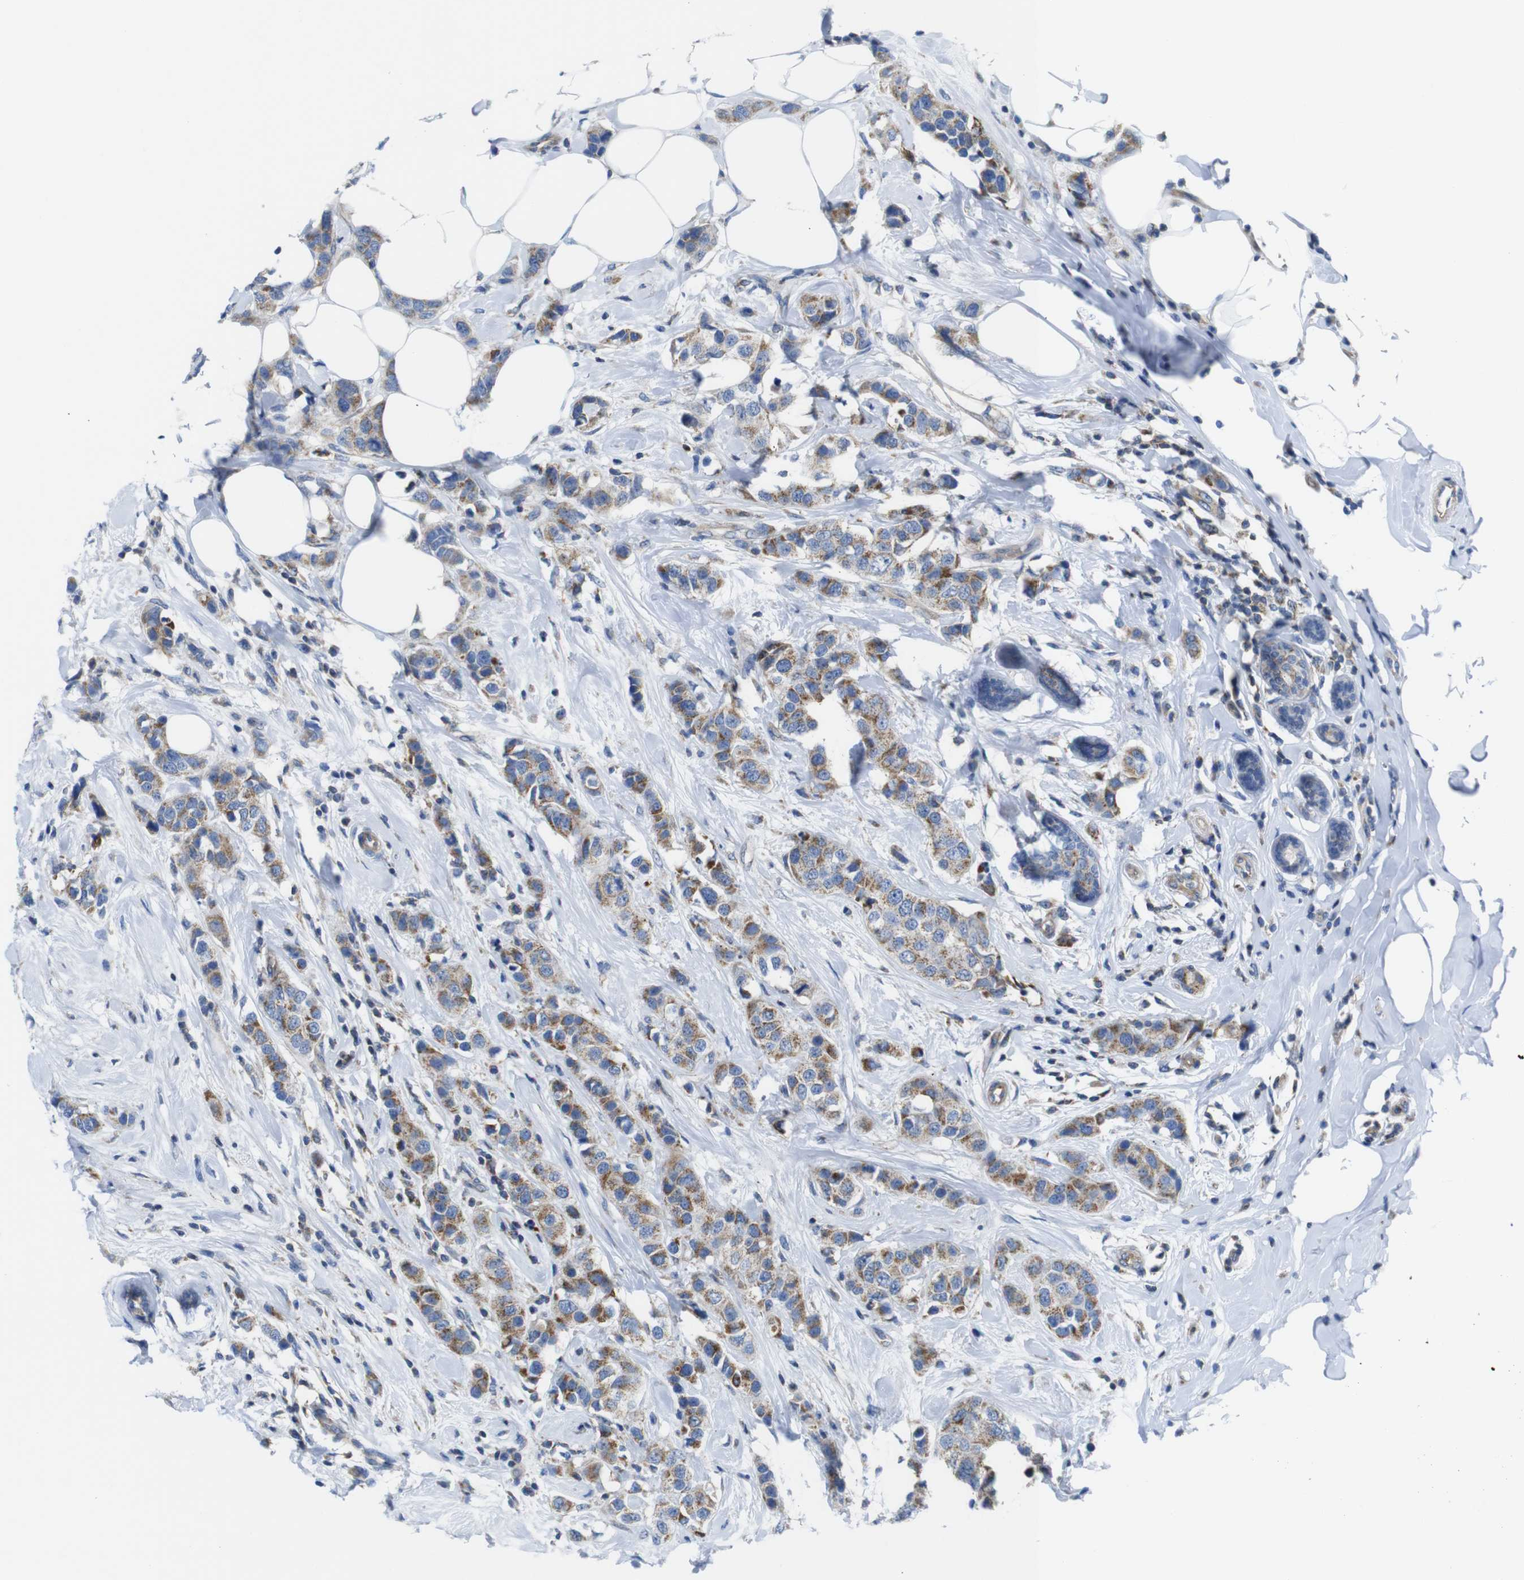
{"staining": {"intensity": "moderate", "quantity": ">75%", "location": "cytoplasmic/membranous"}, "tissue": "breast cancer", "cell_type": "Tumor cells", "image_type": "cancer", "snomed": [{"axis": "morphology", "description": "Normal tissue, NOS"}, {"axis": "morphology", "description": "Duct carcinoma"}, {"axis": "topography", "description": "Breast"}], "caption": "Breast intraductal carcinoma was stained to show a protein in brown. There is medium levels of moderate cytoplasmic/membranous expression in approximately >75% of tumor cells. (DAB IHC, brown staining for protein, blue staining for nuclei).", "gene": "PDCD1LG2", "patient": {"sex": "female", "age": 50}}